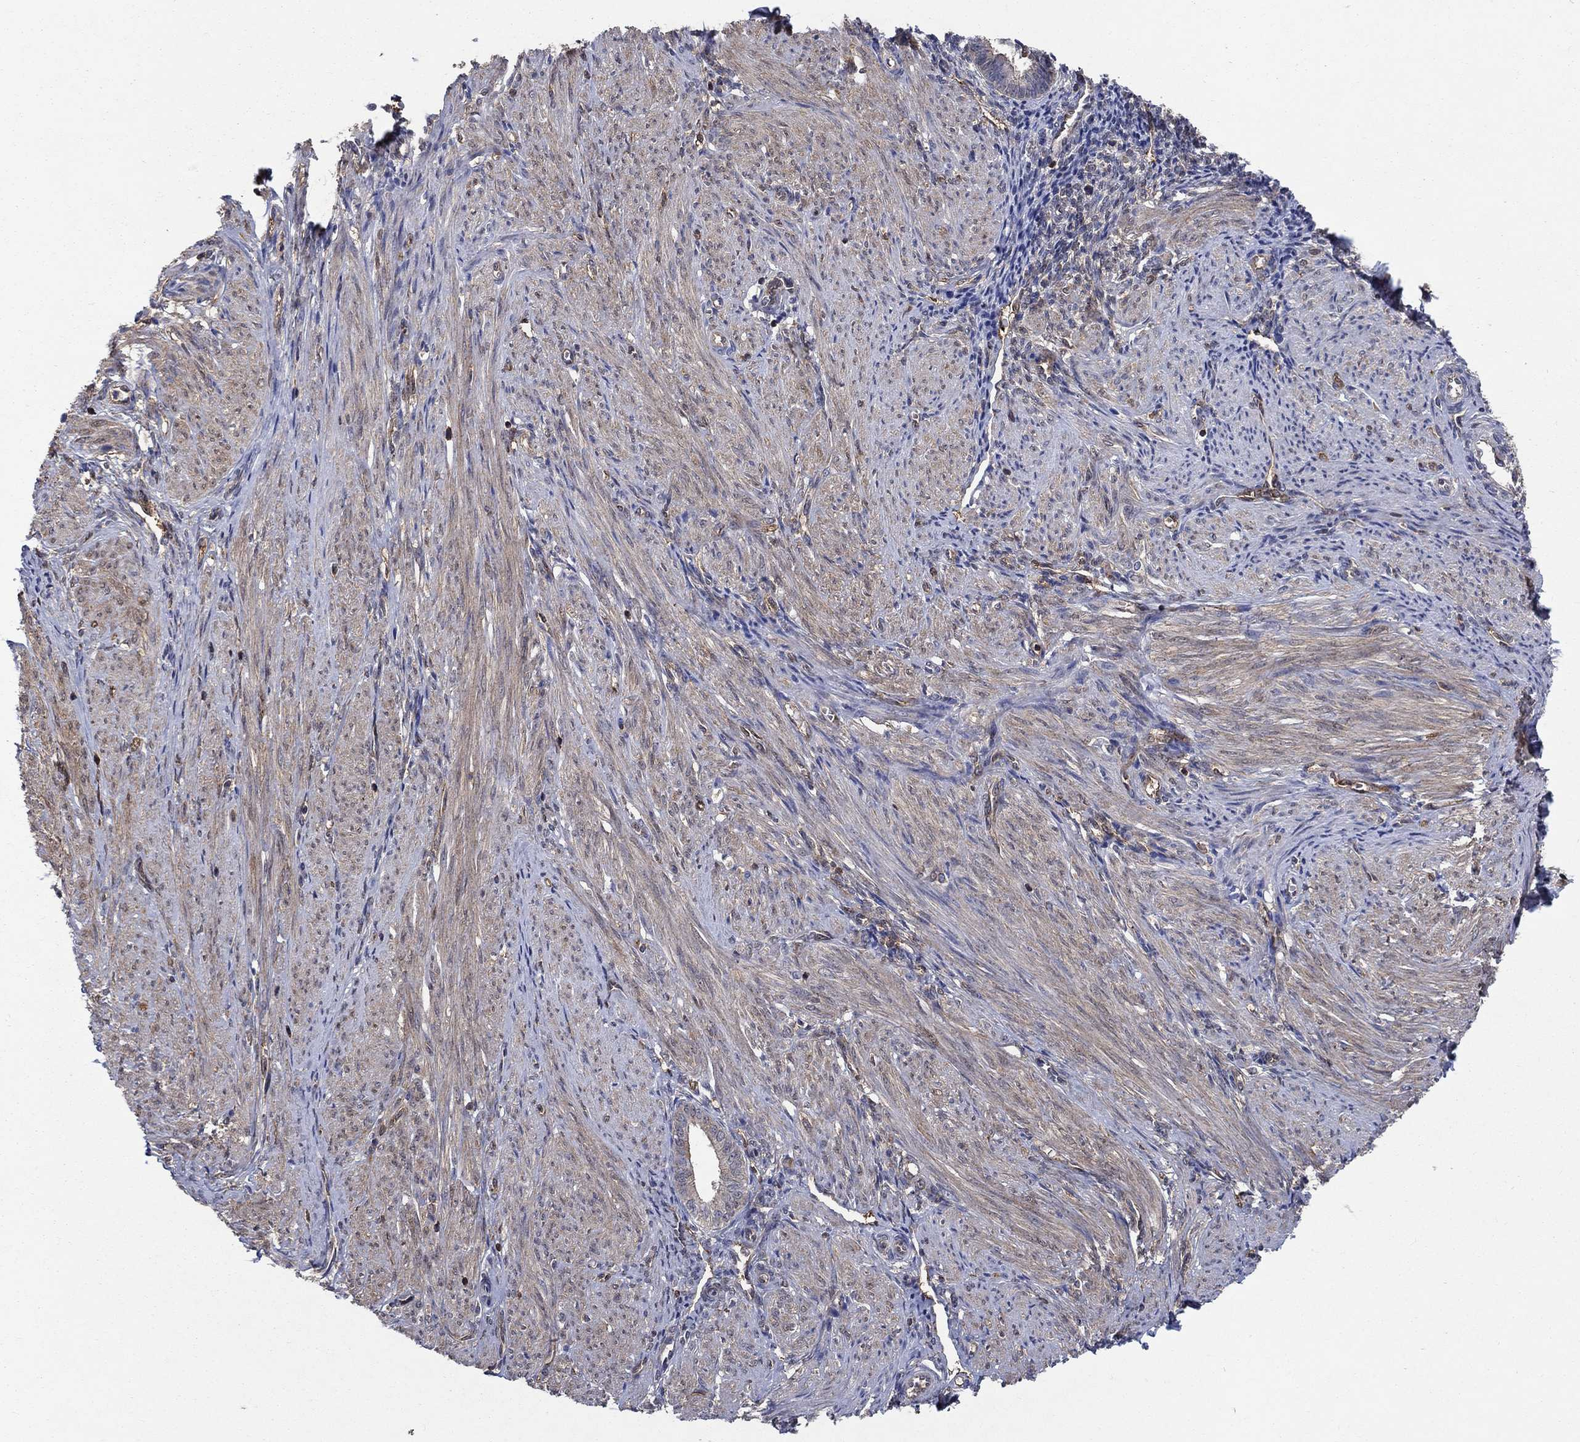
{"staining": {"intensity": "negative", "quantity": "none", "location": "none"}, "tissue": "endometrium", "cell_type": "Cells in endometrial stroma", "image_type": "normal", "snomed": [{"axis": "morphology", "description": "Normal tissue, NOS"}, {"axis": "topography", "description": "Endometrium"}], "caption": "Immunohistochemistry (IHC) histopathology image of normal endometrium stained for a protein (brown), which displays no staining in cells in endometrial stroma.", "gene": "AGFG2", "patient": {"sex": "female", "age": 37}}